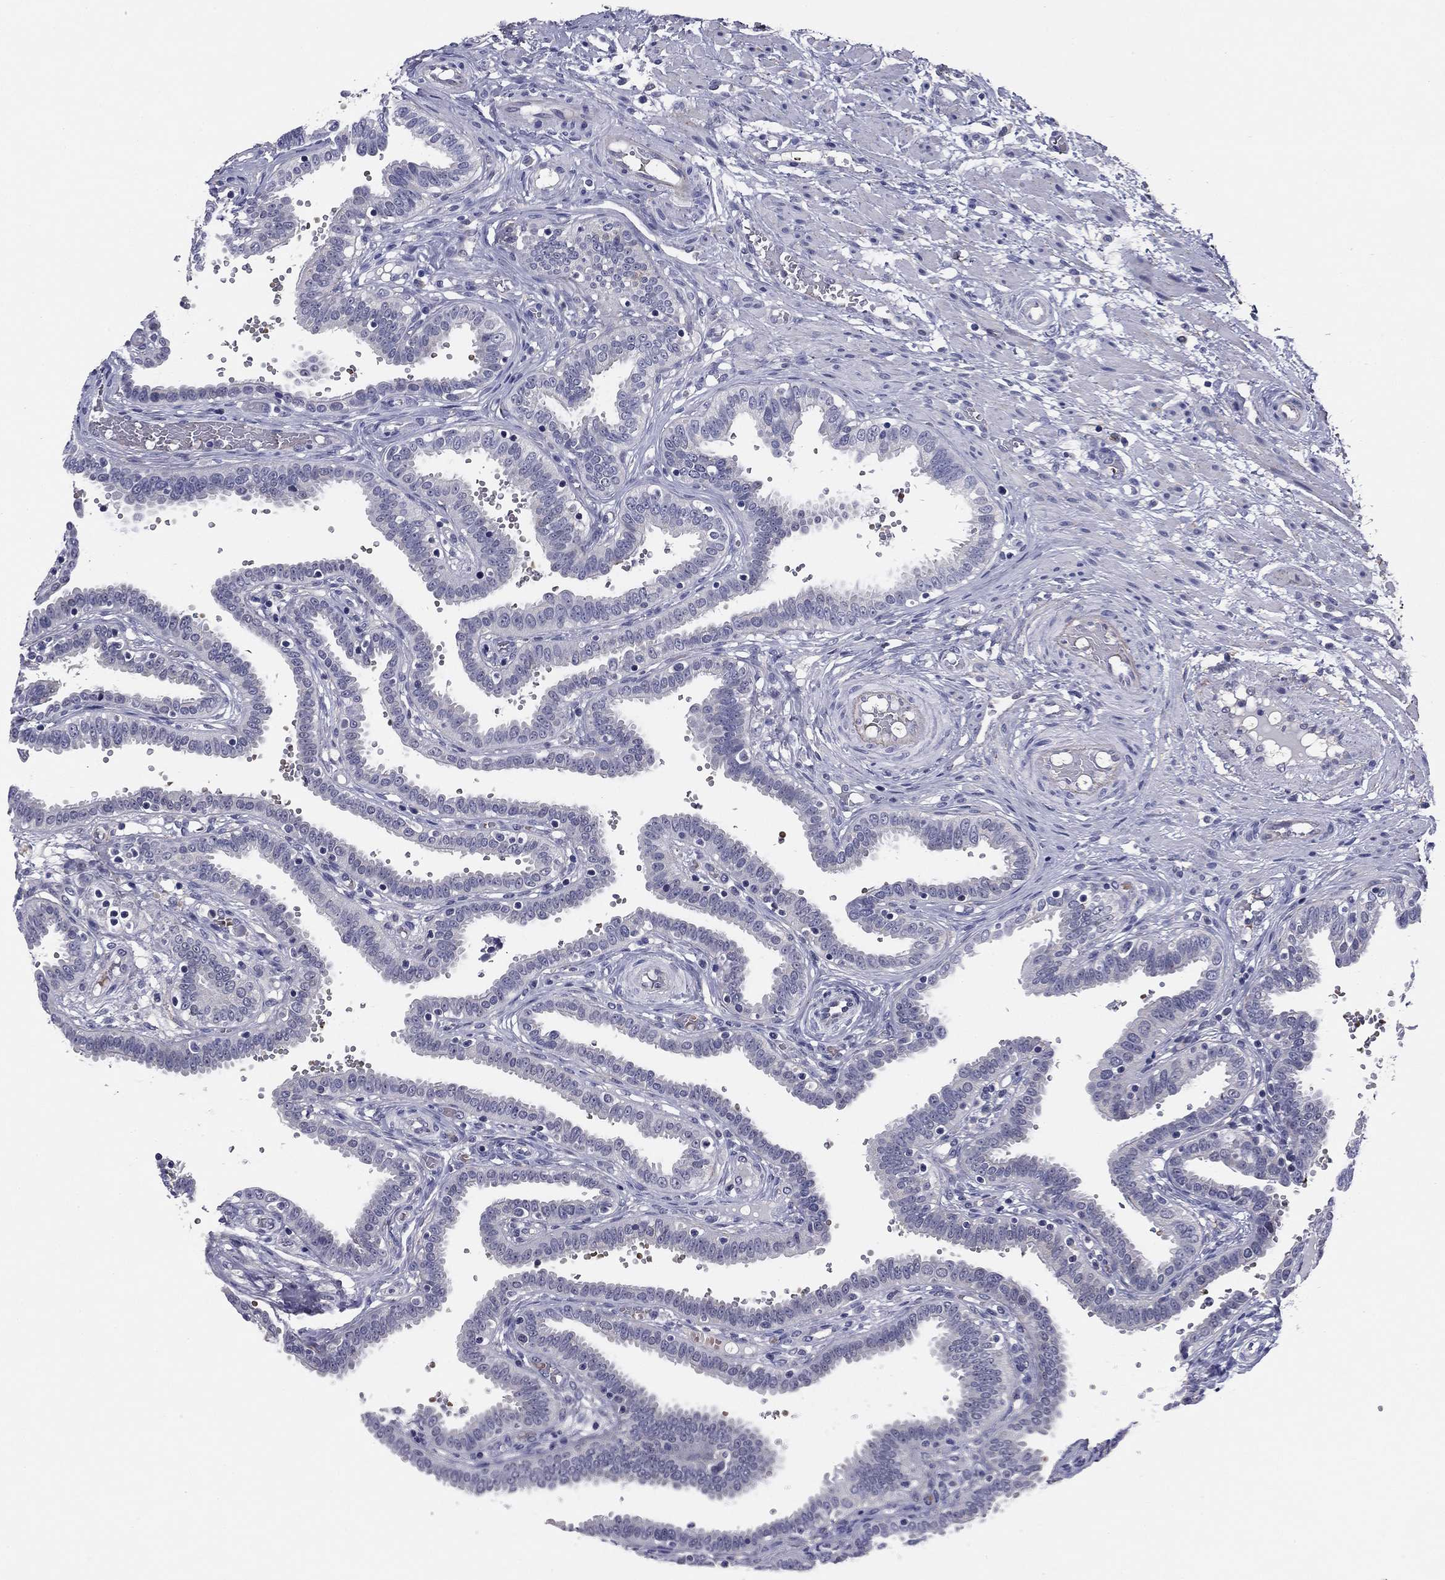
{"staining": {"intensity": "negative", "quantity": "none", "location": "none"}, "tissue": "fallopian tube", "cell_type": "Glandular cells", "image_type": "normal", "snomed": [{"axis": "morphology", "description": "Normal tissue, NOS"}, {"axis": "topography", "description": "Fallopian tube"}], "caption": "Glandular cells are negative for protein expression in normal human fallopian tube.", "gene": "REXO5", "patient": {"sex": "female", "age": 37}}